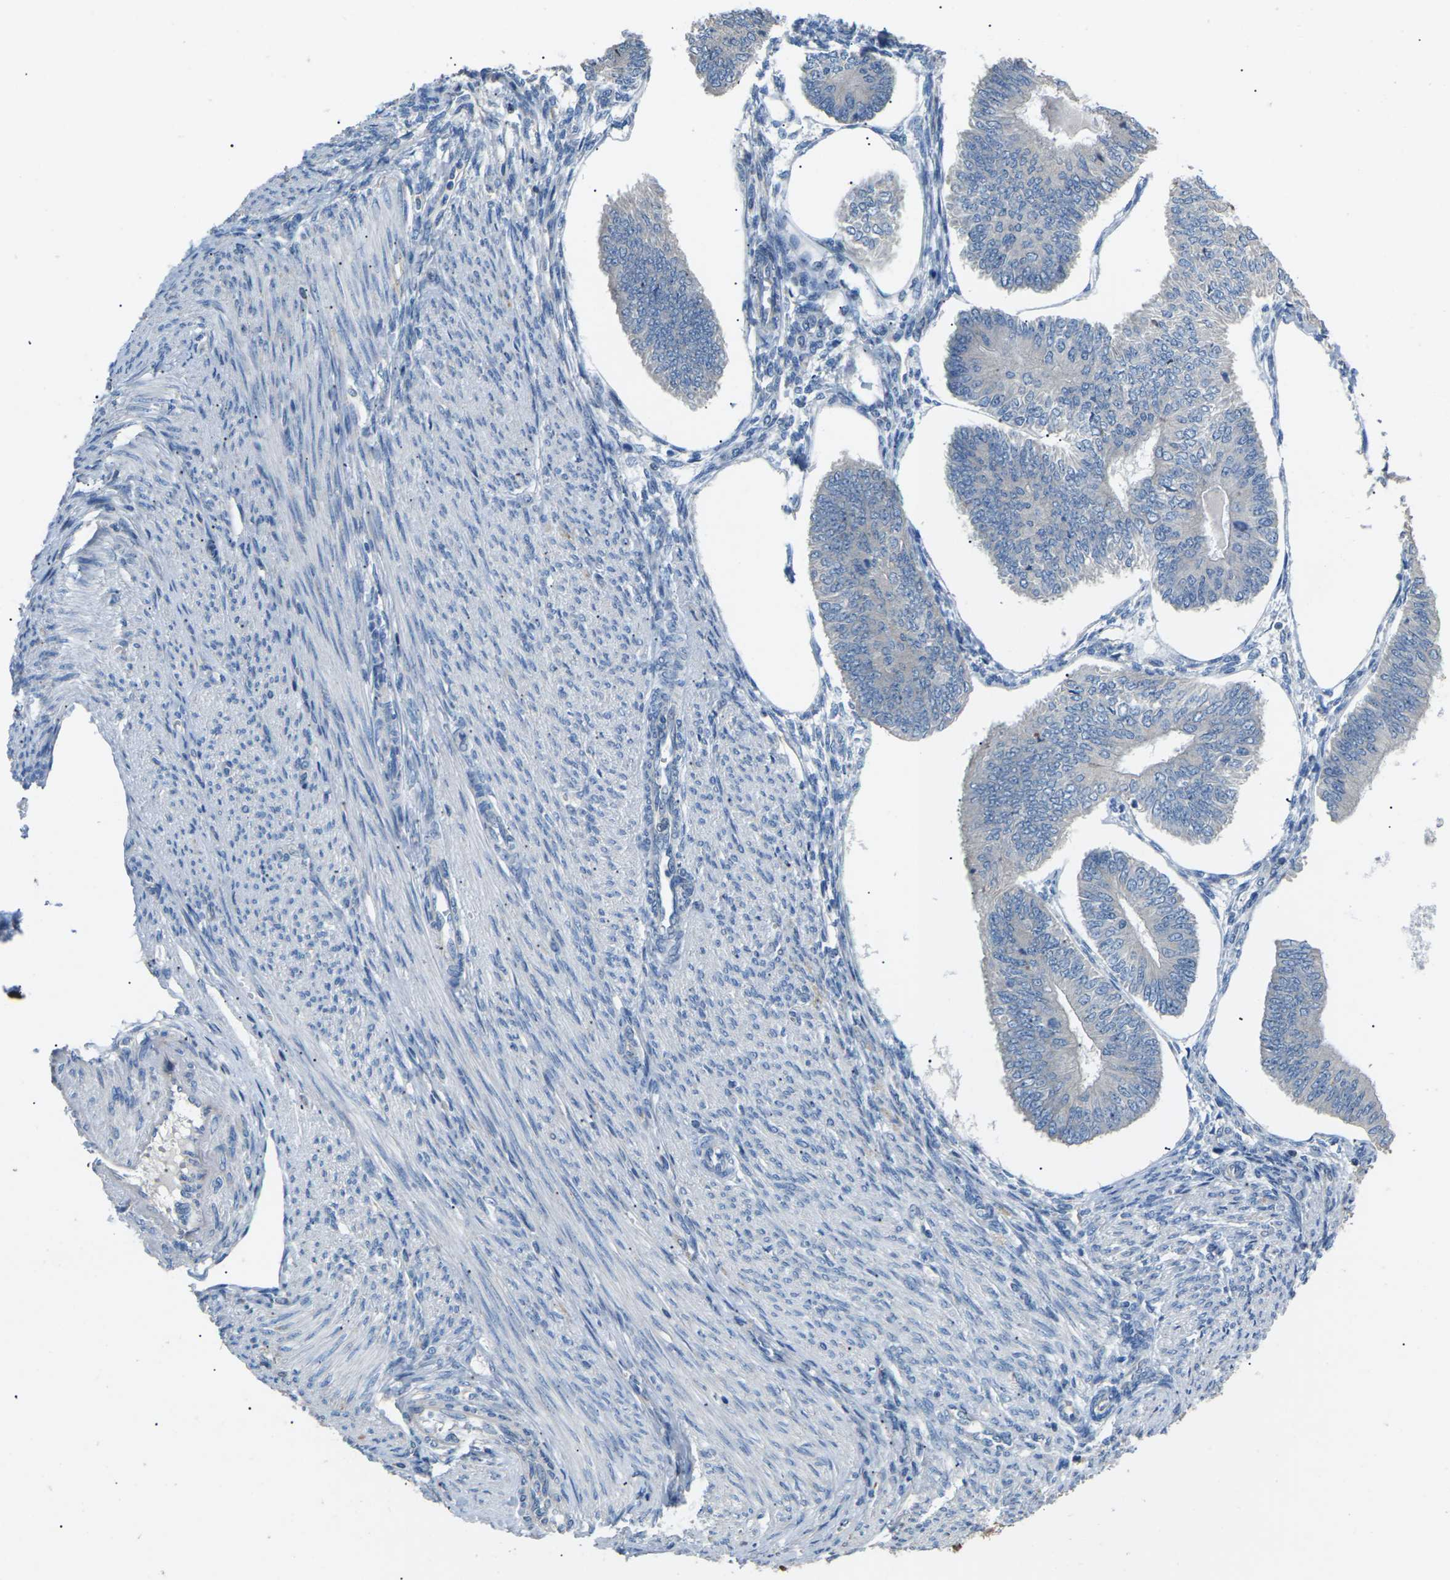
{"staining": {"intensity": "negative", "quantity": "none", "location": "none"}, "tissue": "endometrial cancer", "cell_type": "Tumor cells", "image_type": "cancer", "snomed": [{"axis": "morphology", "description": "Adenocarcinoma, NOS"}, {"axis": "topography", "description": "Endometrium"}], "caption": "There is no significant expression in tumor cells of adenocarcinoma (endometrial).", "gene": "KLHDC8B", "patient": {"sex": "female", "age": 58}}